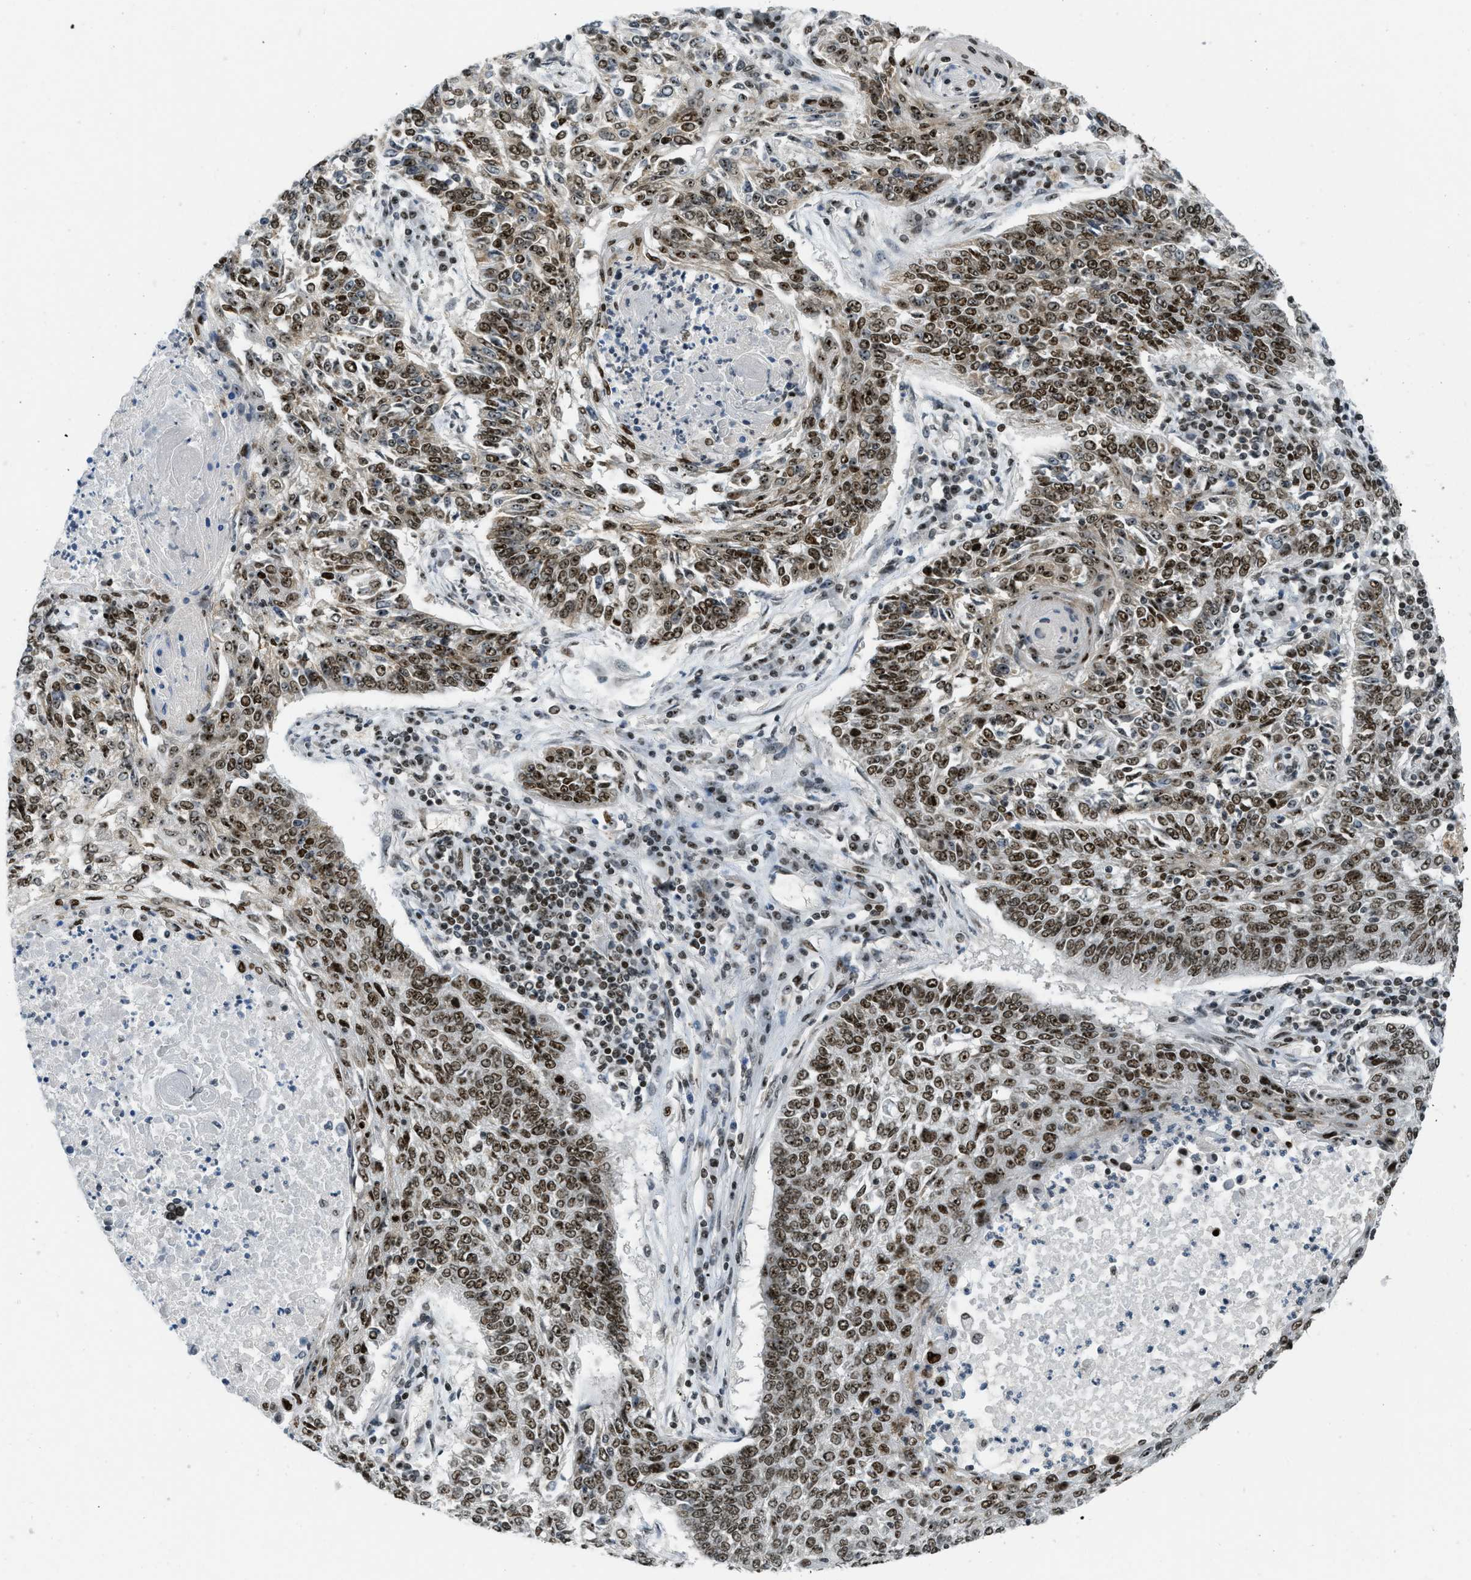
{"staining": {"intensity": "moderate", "quantity": ">75%", "location": "nuclear"}, "tissue": "lung cancer", "cell_type": "Tumor cells", "image_type": "cancer", "snomed": [{"axis": "morphology", "description": "Normal tissue, NOS"}, {"axis": "morphology", "description": "Squamous cell carcinoma, NOS"}, {"axis": "topography", "description": "Cartilage tissue"}, {"axis": "topography", "description": "Bronchus"}, {"axis": "topography", "description": "Lung"}], "caption": "Protein staining of squamous cell carcinoma (lung) tissue exhibits moderate nuclear staining in approximately >75% of tumor cells.", "gene": "URB1", "patient": {"sex": "female", "age": 49}}